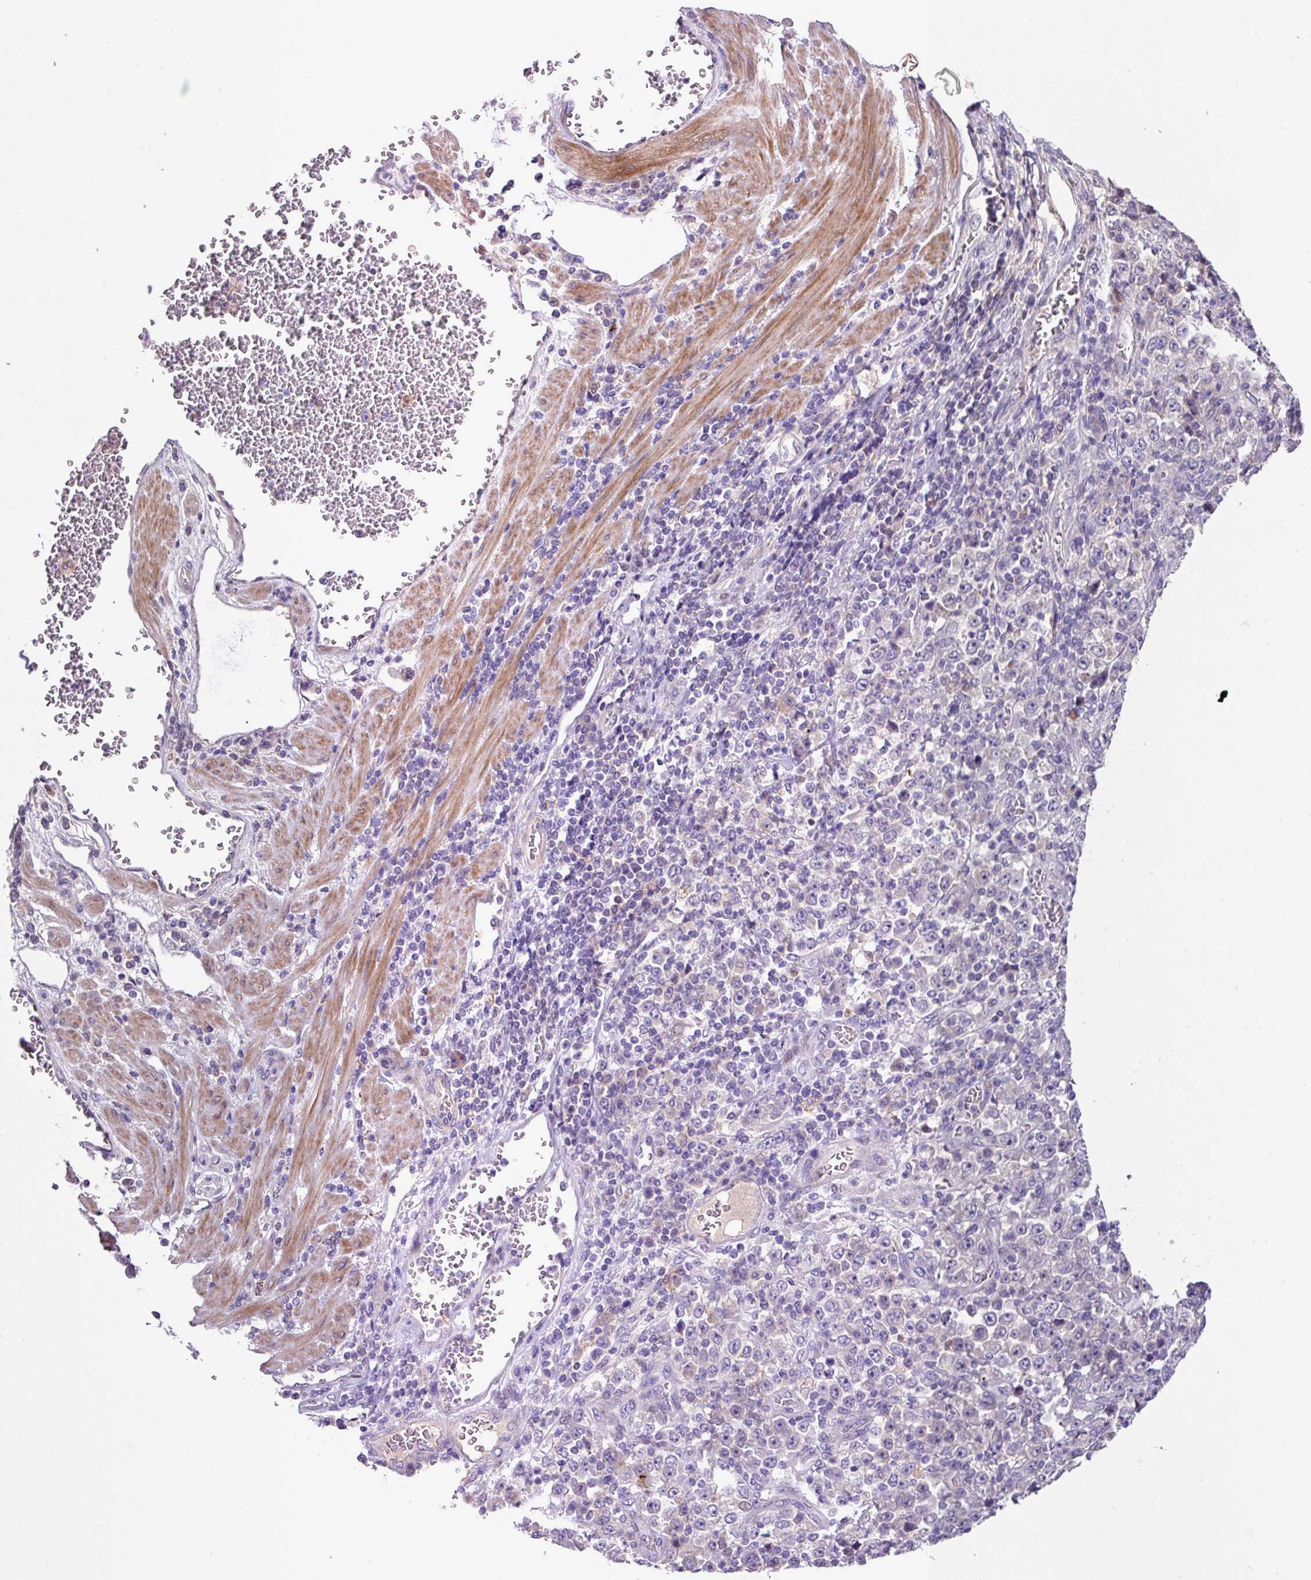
{"staining": {"intensity": "negative", "quantity": "none", "location": "none"}, "tissue": "stomach cancer", "cell_type": "Tumor cells", "image_type": "cancer", "snomed": [{"axis": "morphology", "description": "Normal tissue, NOS"}, {"axis": "morphology", "description": "Adenocarcinoma, NOS"}, {"axis": "topography", "description": "Stomach, upper"}, {"axis": "topography", "description": "Stomach"}], "caption": "An immunohistochemistry image of stomach cancer is shown. There is no staining in tumor cells of stomach cancer.", "gene": "IQCJ", "patient": {"sex": "male", "age": 59}}